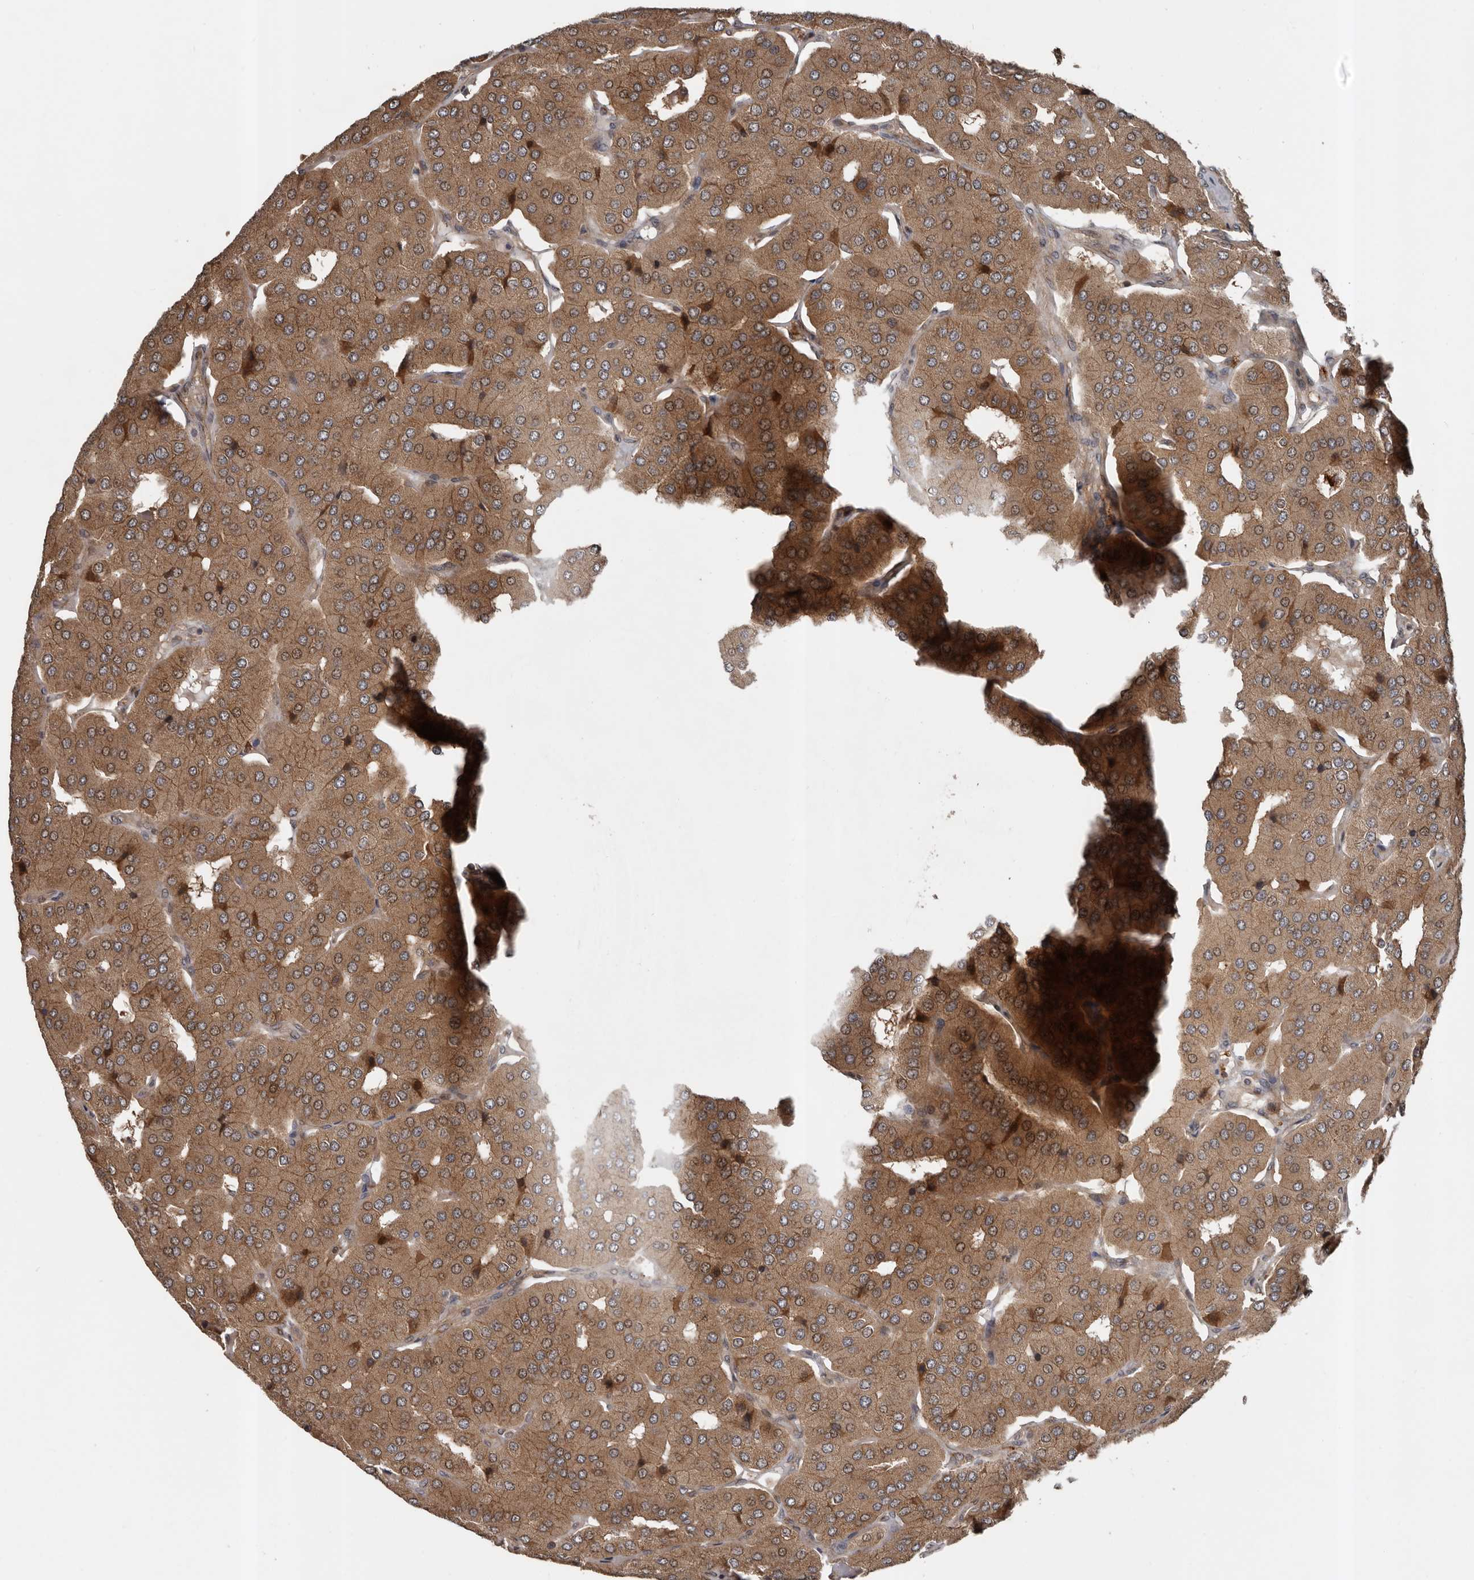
{"staining": {"intensity": "moderate", "quantity": ">75%", "location": "cytoplasmic/membranous"}, "tissue": "parathyroid gland", "cell_type": "Glandular cells", "image_type": "normal", "snomed": [{"axis": "morphology", "description": "Normal tissue, NOS"}, {"axis": "morphology", "description": "Adenoma, NOS"}, {"axis": "topography", "description": "Parathyroid gland"}], "caption": "The micrograph displays immunohistochemical staining of benign parathyroid gland. There is moderate cytoplasmic/membranous staining is seen in approximately >75% of glandular cells.", "gene": "CCDC190", "patient": {"sex": "female", "age": 86}}